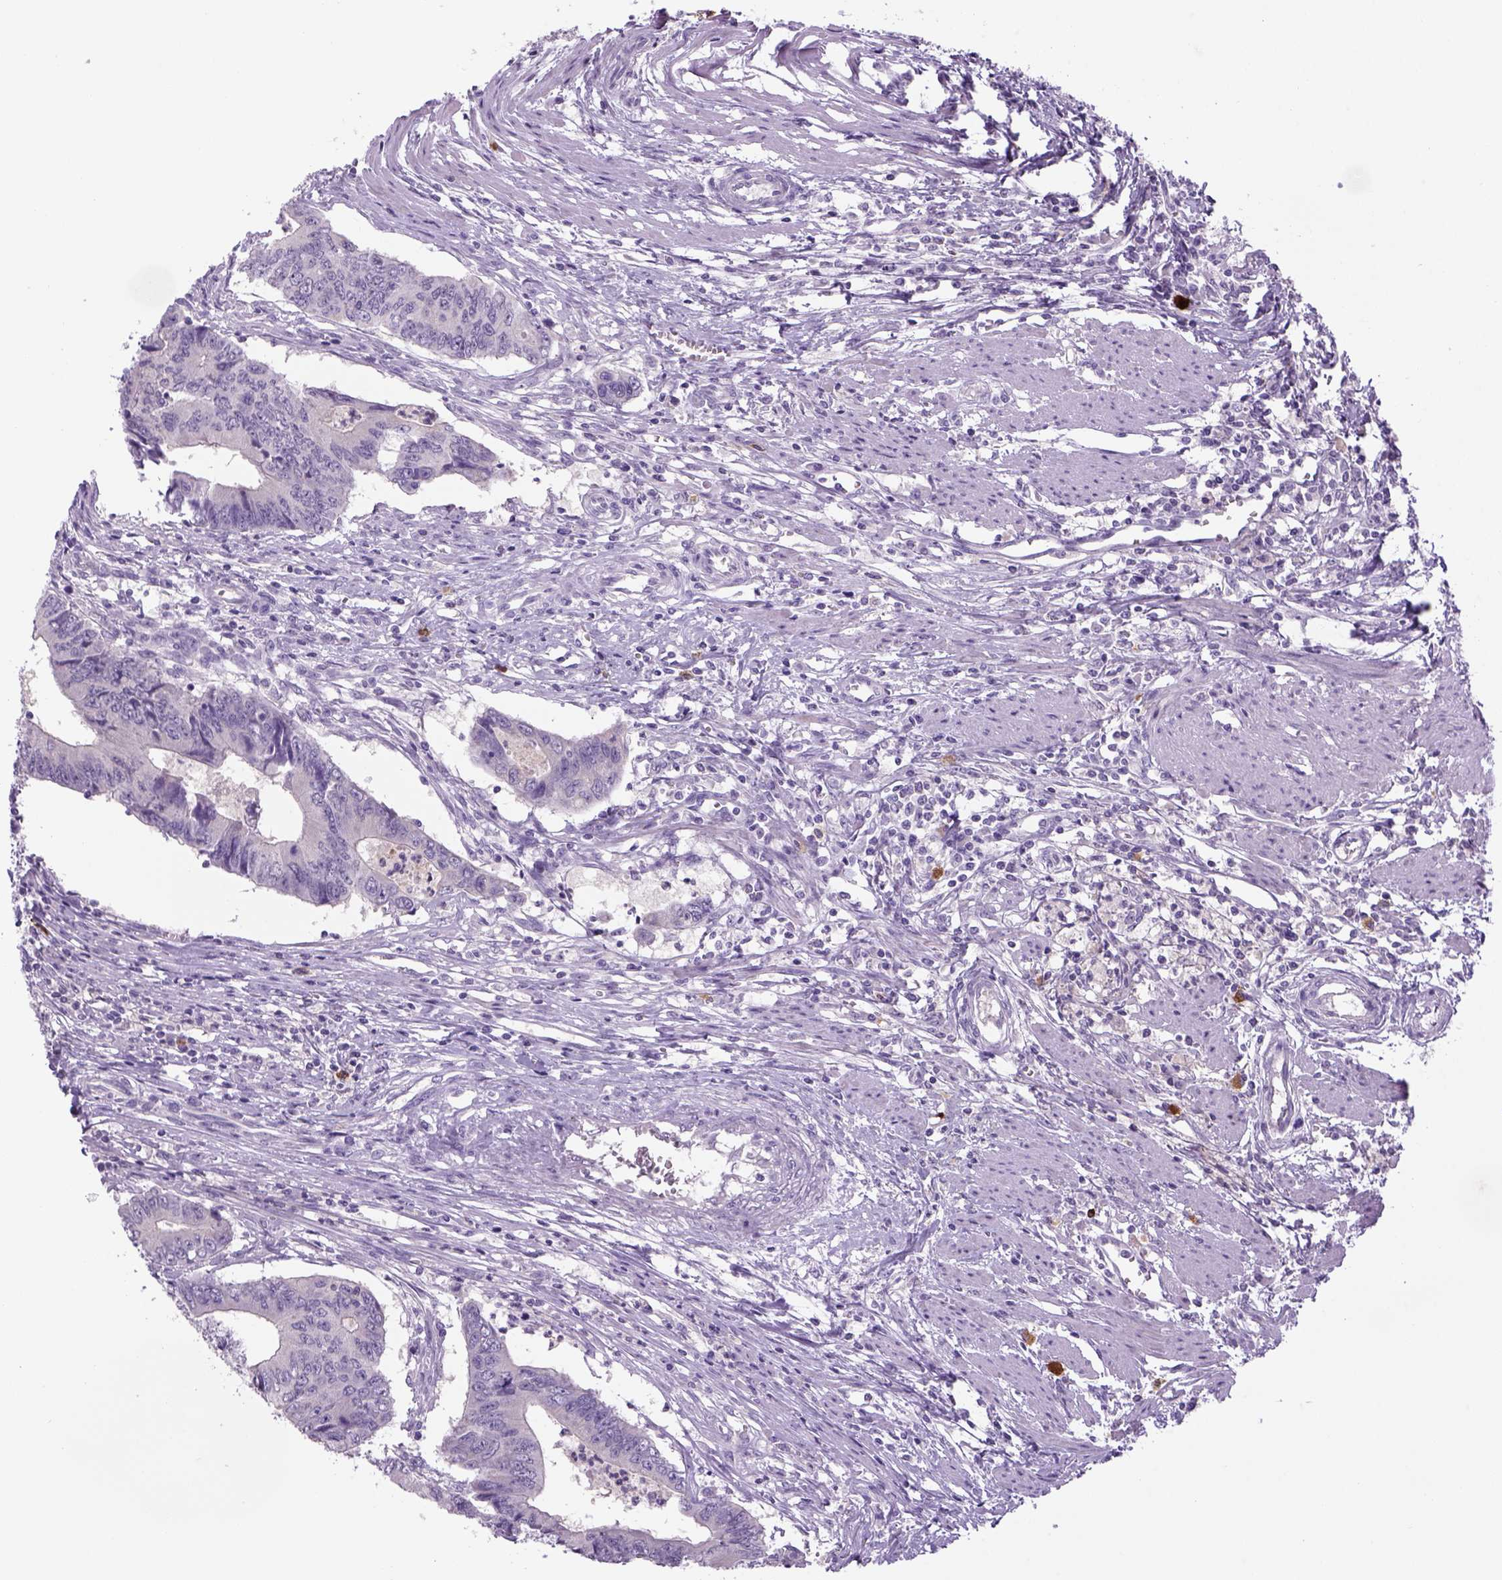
{"staining": {"intensity": "negative", "quantity": "none", "location": "none"}, "tissue": "colorectal cancer", "cell_type": "Tumor cells", "image_type": "cancer", "snomed": [{"axis": "morphology", "description": "Adenocarcinoma, NOS"}, {"axis": "topography", "description": "Colon"}], "caption": "The histopathology image displays no staining of tumor cells in colorectal cancer.", "gene": "DBH", "patient": {"sex": "male", "age": 53}}